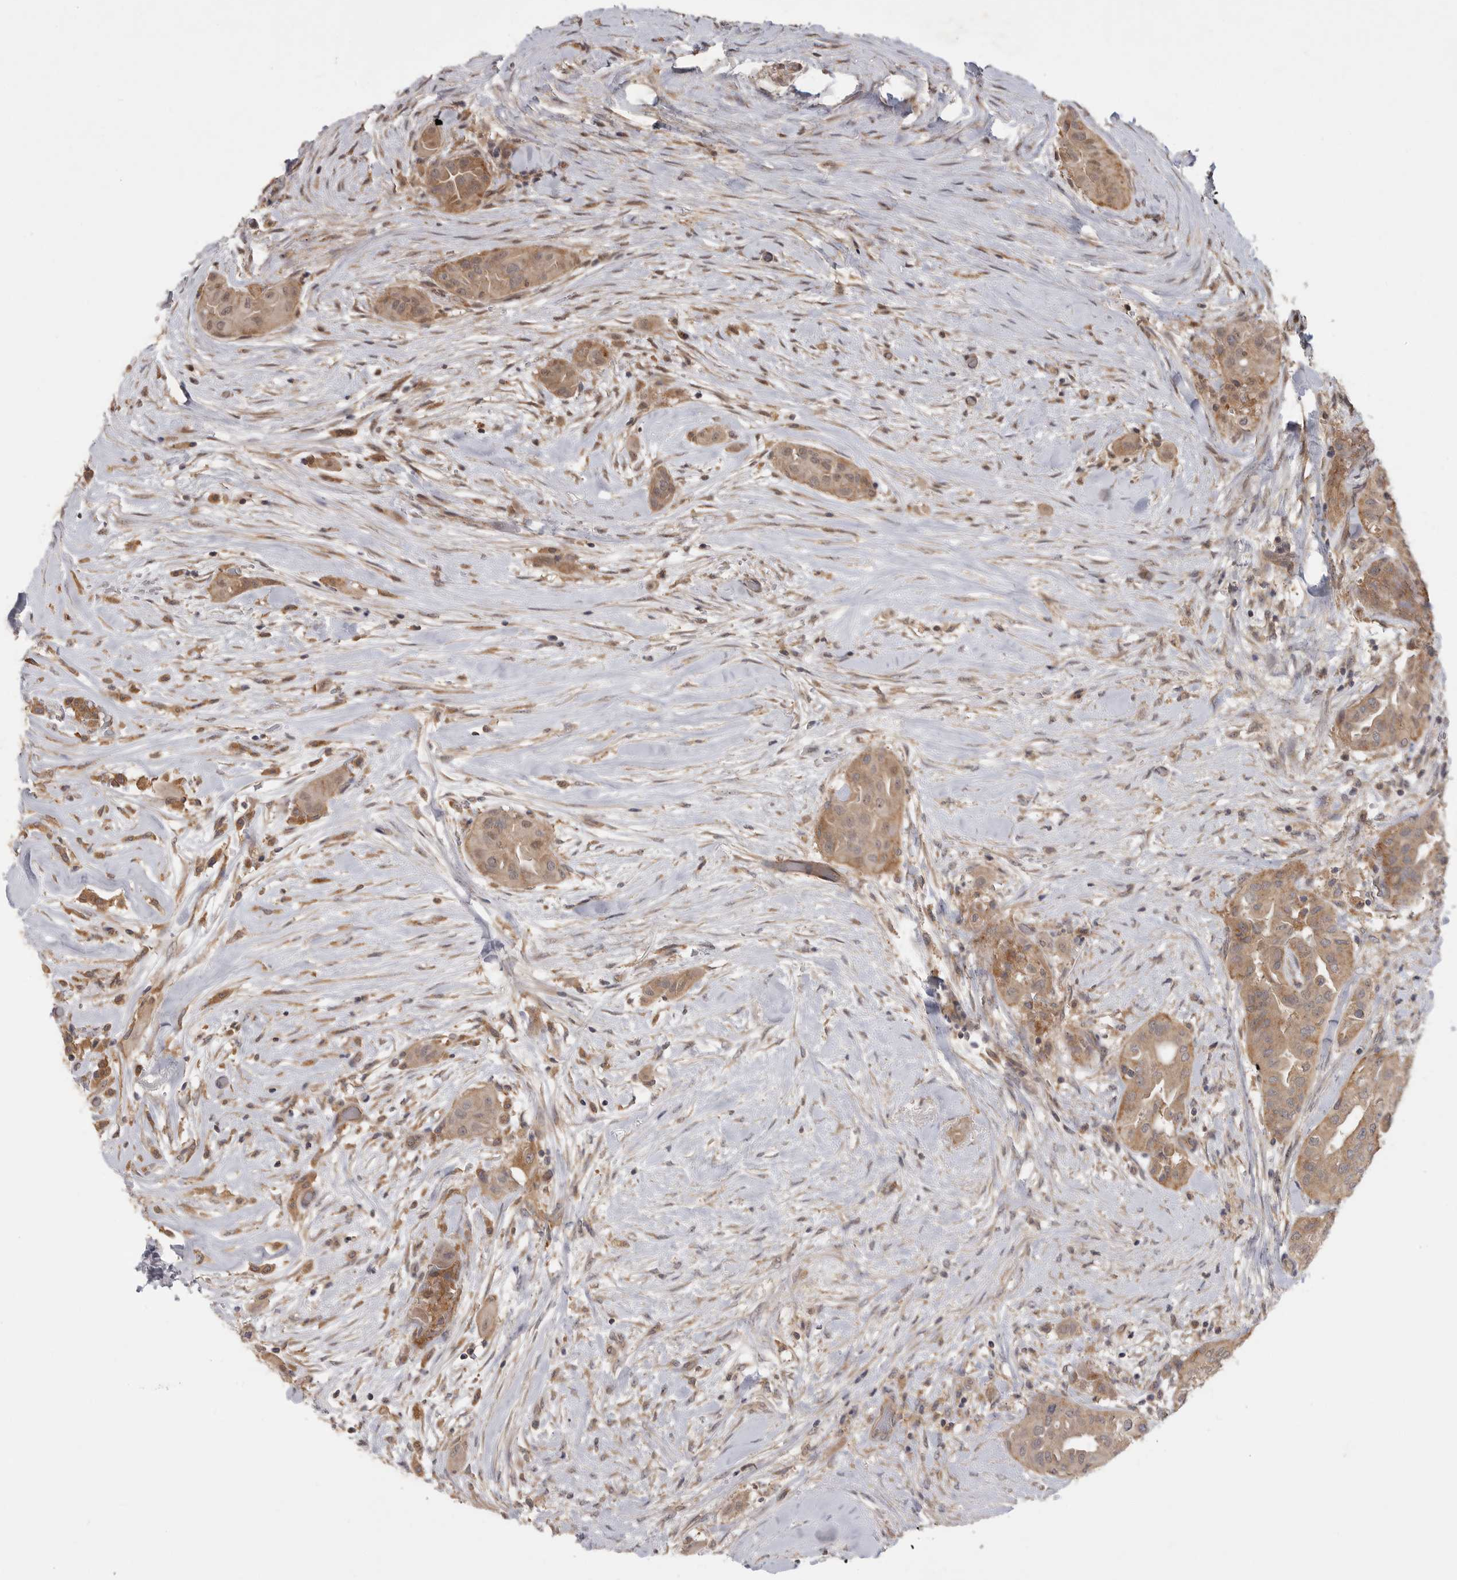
{"staining": {"intensity": "moderate", "quantity": ">75%", "location": "cytoplasmic/membranous"}, "tissue": "thyroid cancer", "cell_type": "Tumor cells", "image_type": "cancer", "snomed": [{"axis": "morphology", "description": "Papillary adenocarcinoma, NOS"}, {"axis": "topography", "description": "Thyroid gland"}], "caption": "Immunohistochemical staining of thyroid papillary adenocarcinoma exhibits medium levels of moderate cytoplasmic/membranous protein staining in about >75% of tumor cells.", "gene": "ZNF232", "patient": {"sex": "female", "age": 59}}